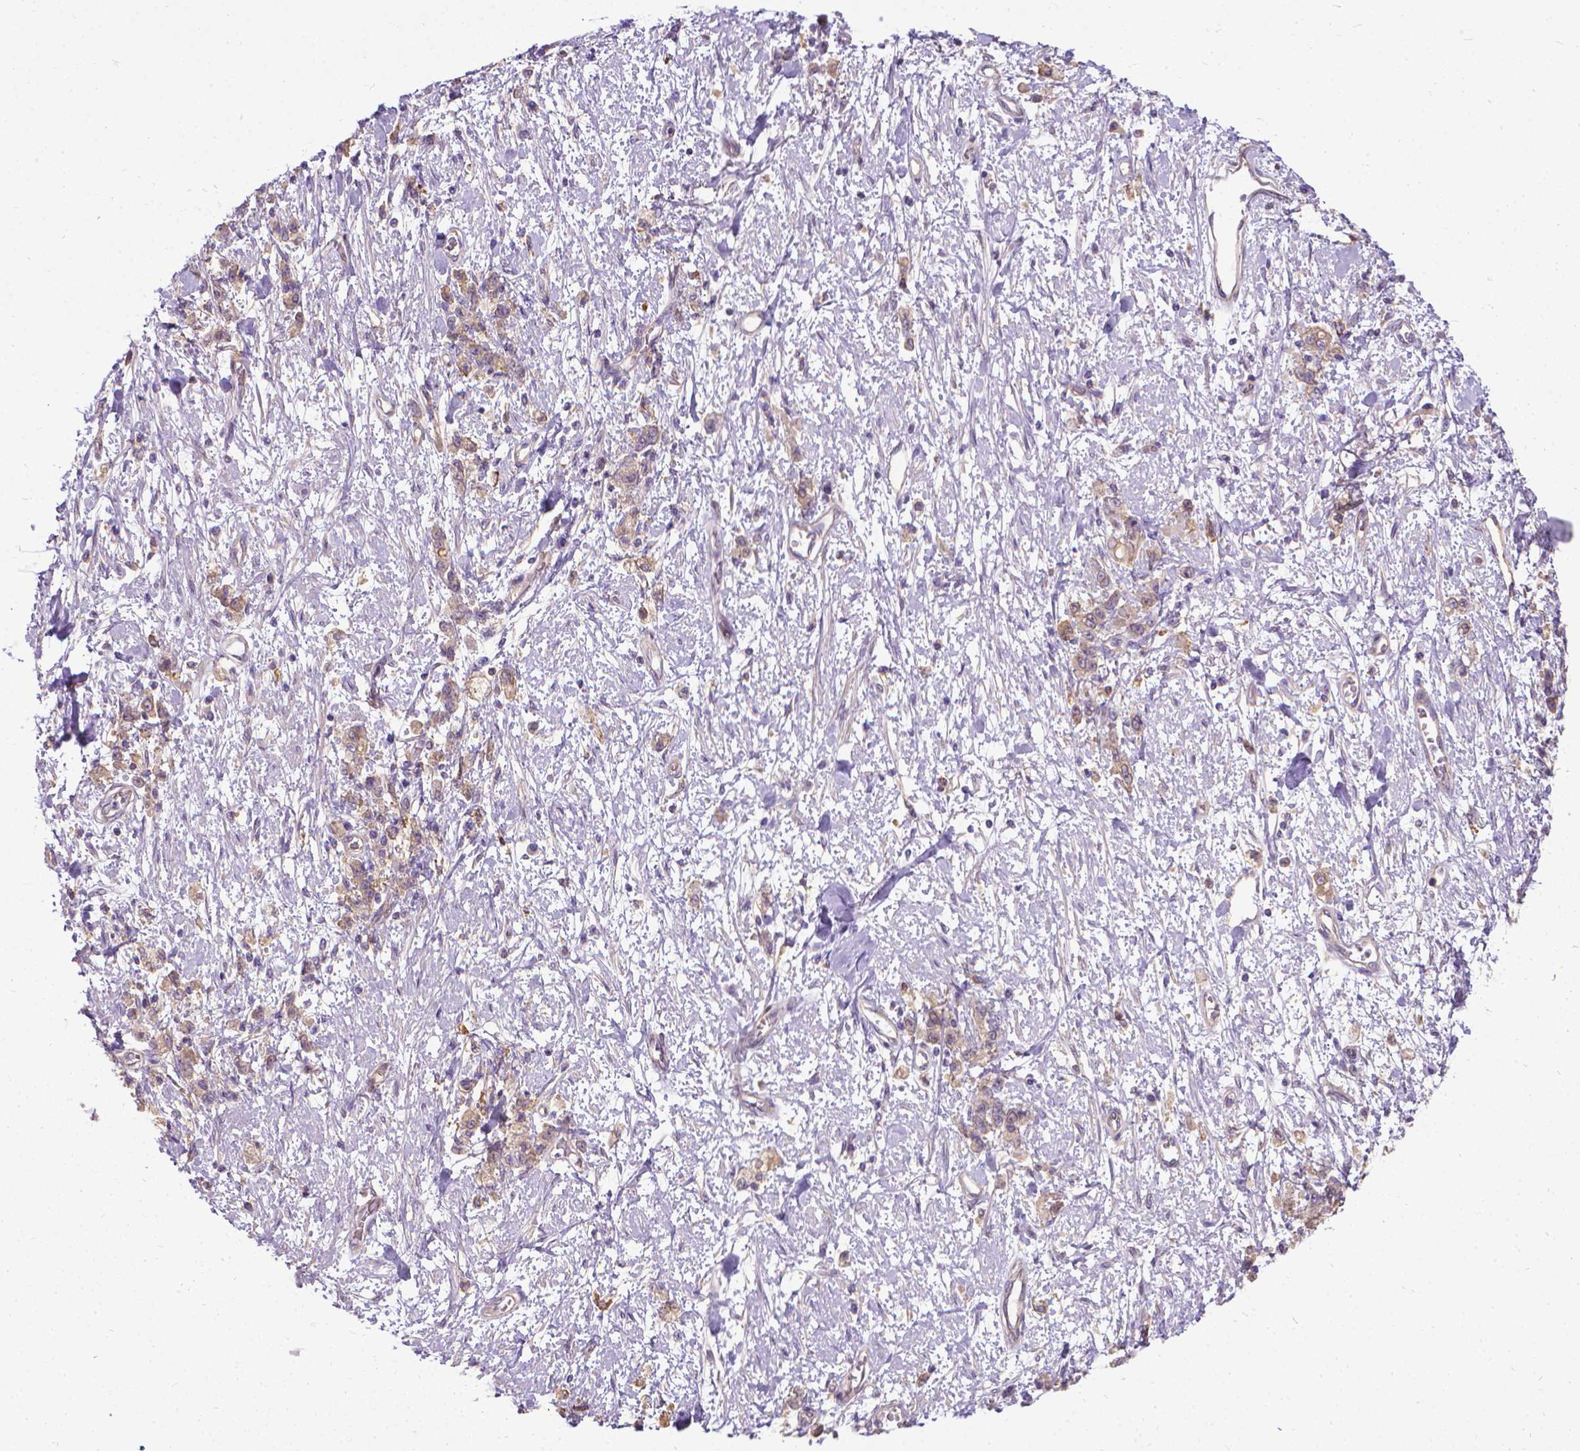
{"staining": {"intensity": "weak", "quantity": "<25%", "location": "cytoplasmic/membranous"}, "tissue": "stomach cancer", "cell_type": "Tumor cells", "image_type": "cancer", "snomed": [{"axis": "morphology", "description": "Adenocarcinoma, NOS"}, {"axis": "topography", "description": "Stomach"}], "caption": "This is an IHC photomicrograph of adenocarcinoma (stomach). There is no staining in tumor cells.", "gene": "CFAP299", "patient": {"sex": "male", "age": 77}}